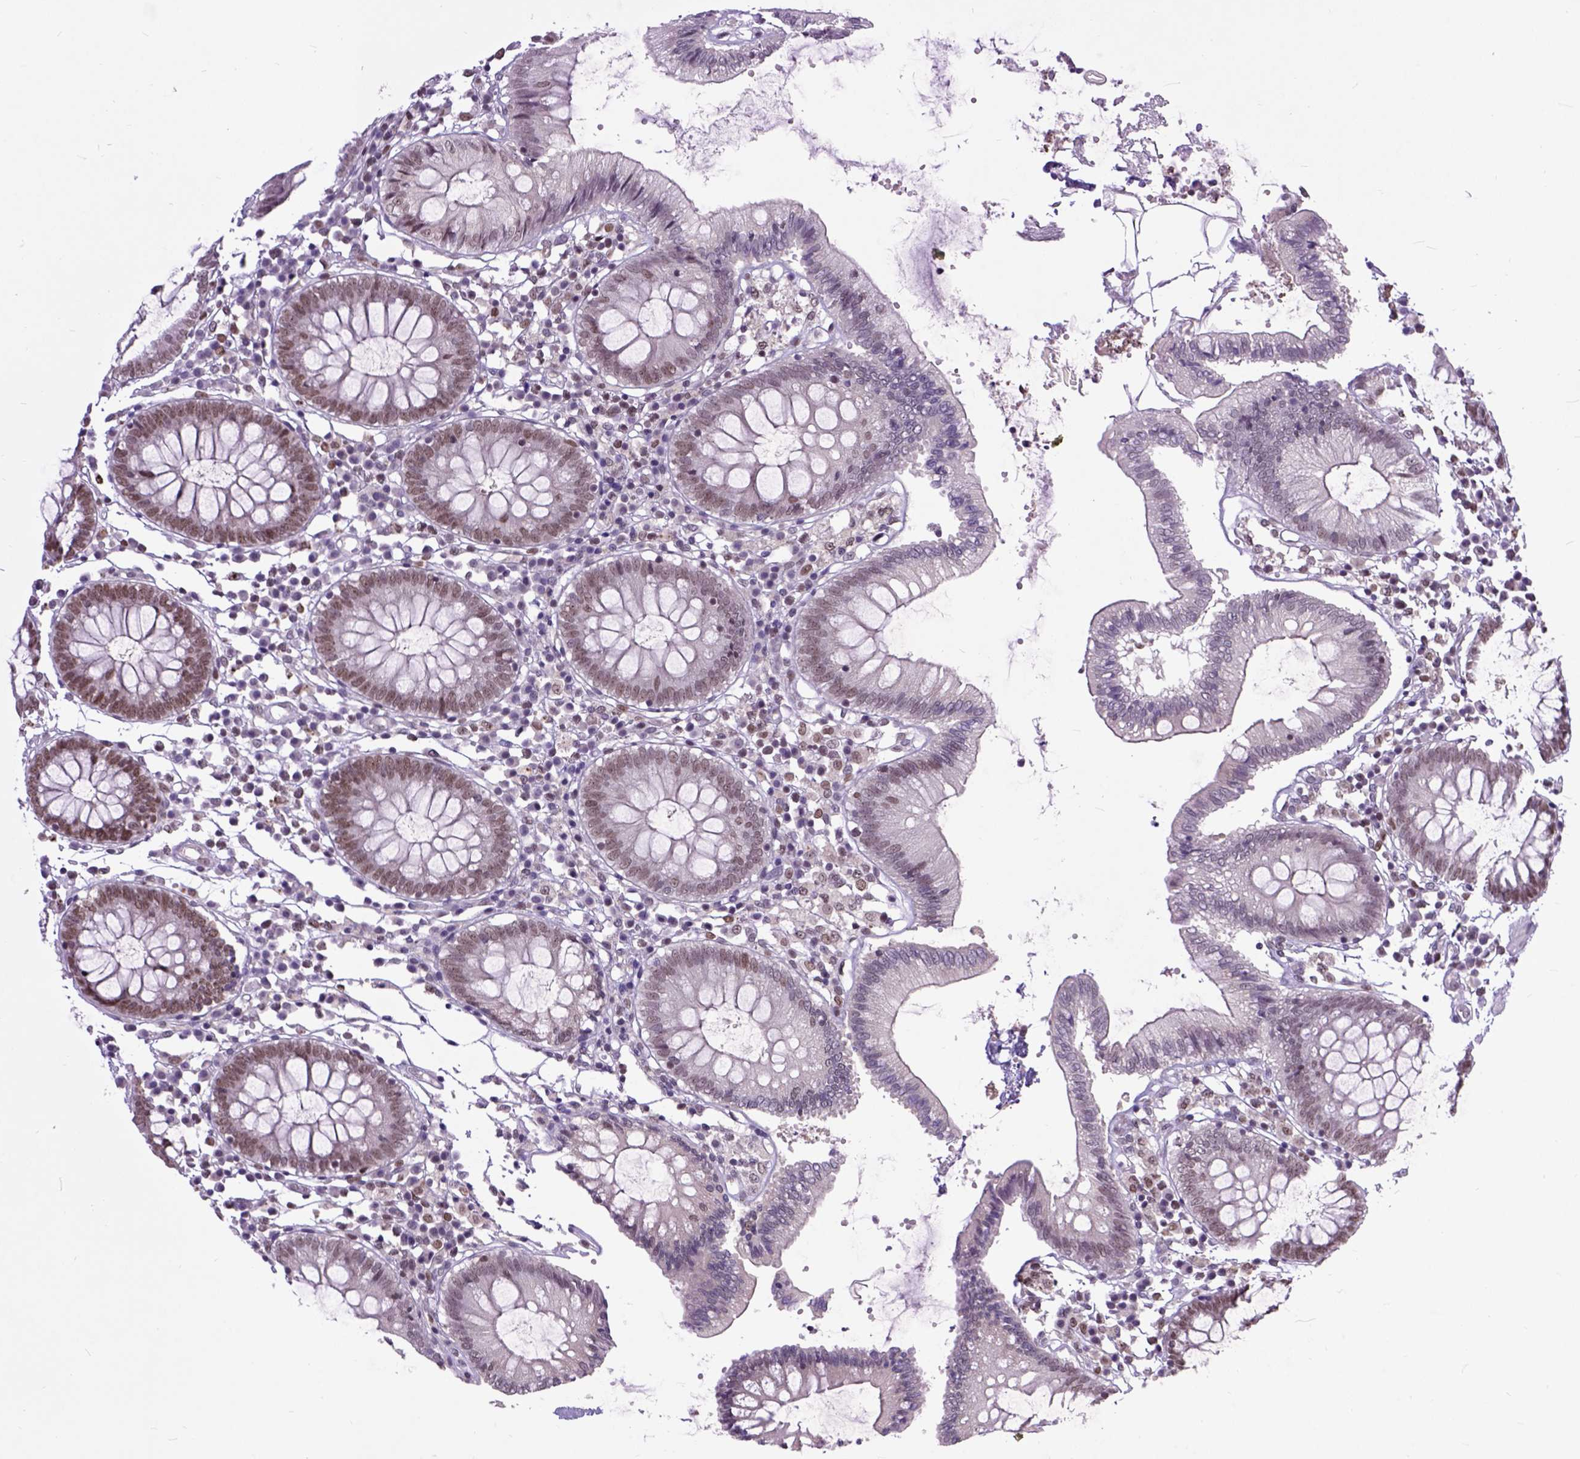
{"staining": {"intensity": "negative", "quantity": "none", "location": "none"}, "tissue": "colon", "cell_type": "Endothelial cells", "image_type": "normal", "snomed": [{"axis": "morphology", "description": "Normal tissue, NOS"}, {"axis": "morphology", "description": "Adenocarcinoma, NOS"}, {"axis": "topography", "description": "Colon"}], "caption": "Immunohistochemistry (IHC) micrograph of benign colon: human colon stained with DAB demonstrates no significant protein staining in endothelial cells.", "gene": "RCC2", "patient": {"sex": "male", "age": 83}}